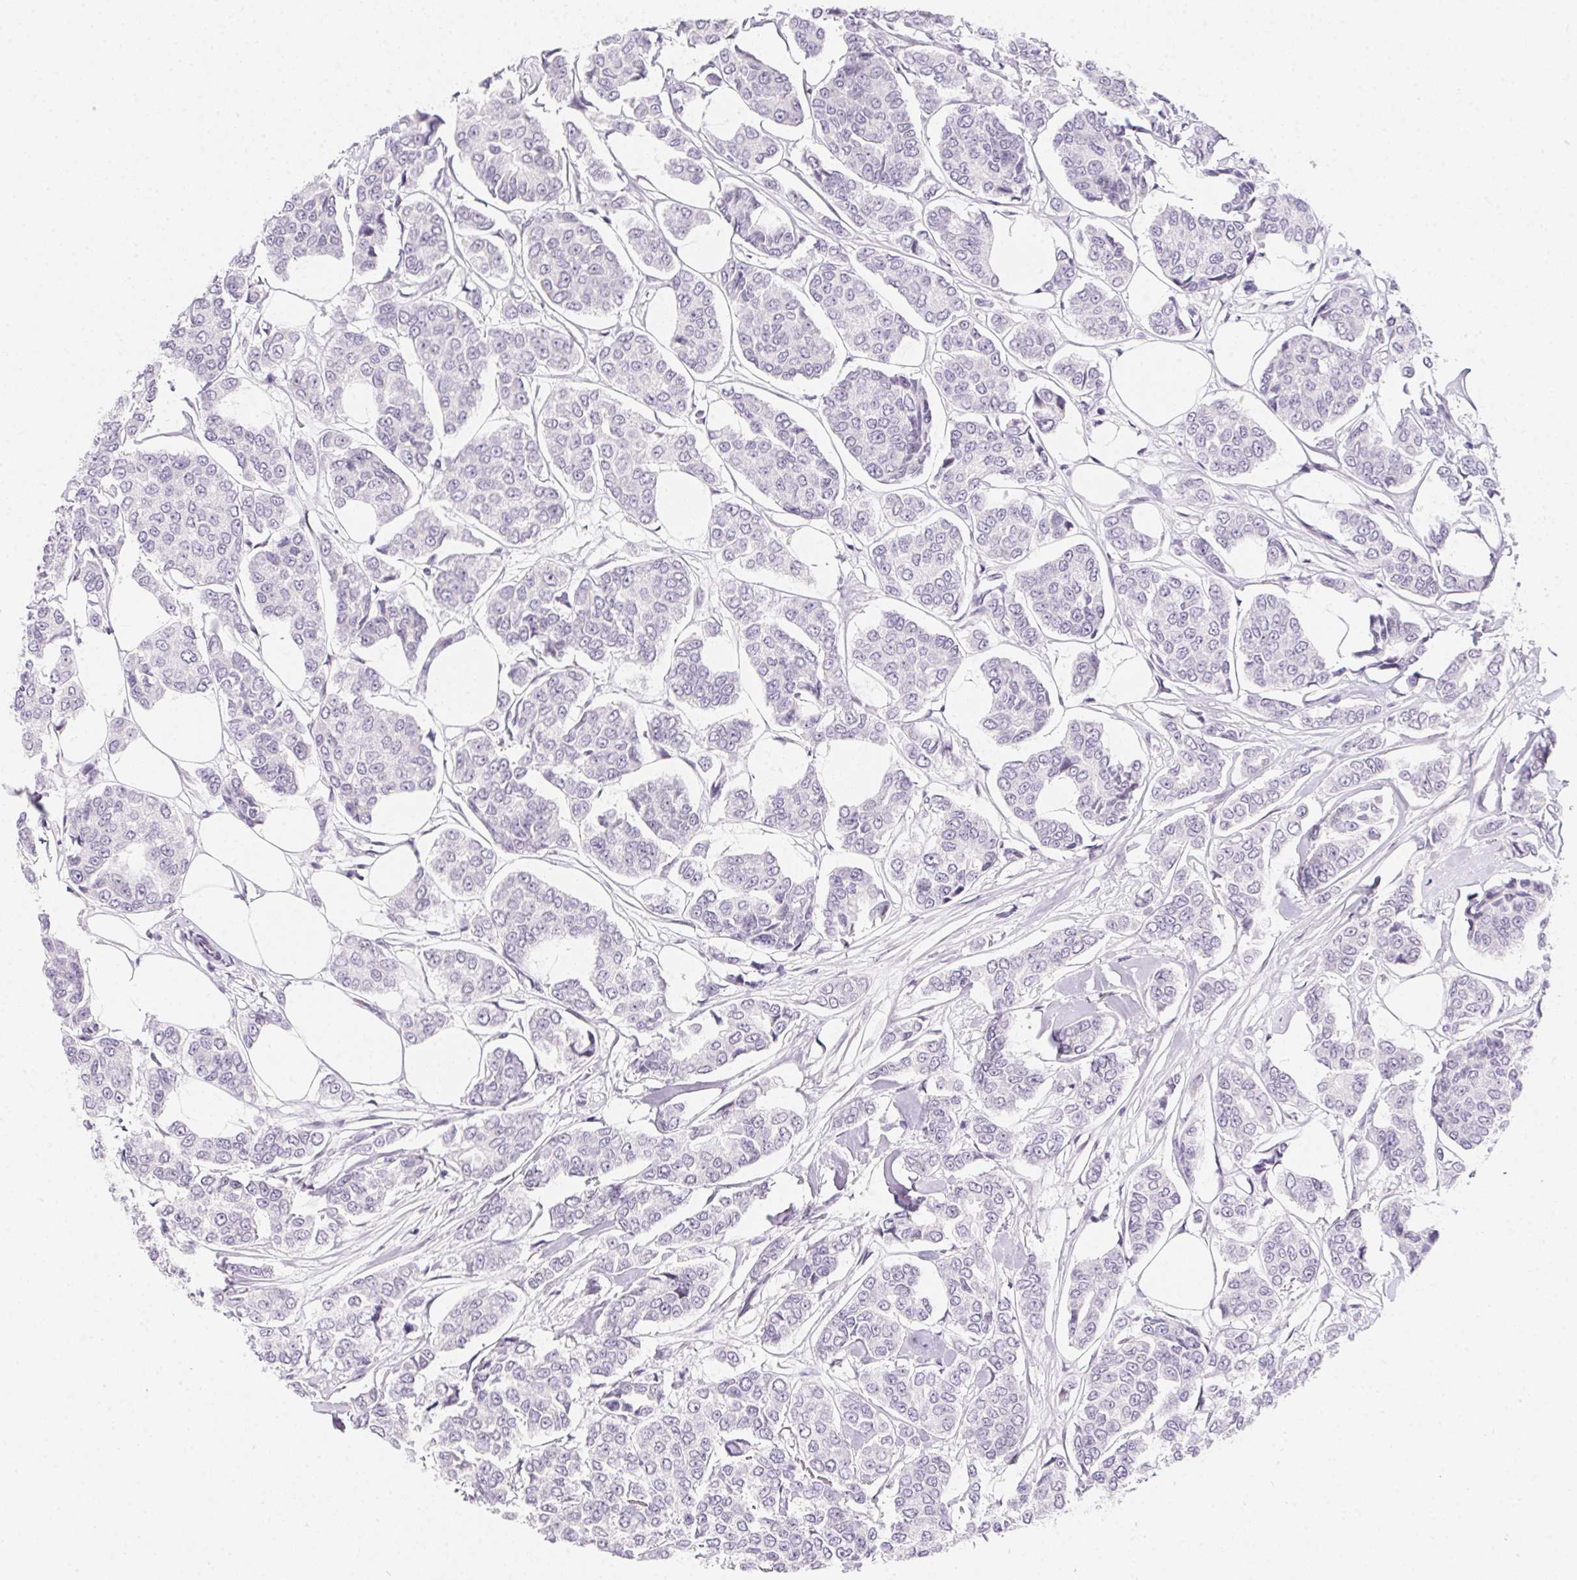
{"staining": {"intensity": "negative", "quantity": "none", "location": "none"}, "tissue": "breast cancer", "cell_type": "Tumor cells", "image_type": "cancer", "snomed": [{"axis": "morphology", "description": "Duct carcinoma"}, {"axis": "topography", "description": "Breast"}], "caption": "Micrograph shows no significant protein expression in tumor cells of breast cancer (intraductal carcinoma). (Immunohistochemistry, brightfield microscopy, high magnification).", "gene": "MORC1", "patient": {"sex": "female", "age": 94}}